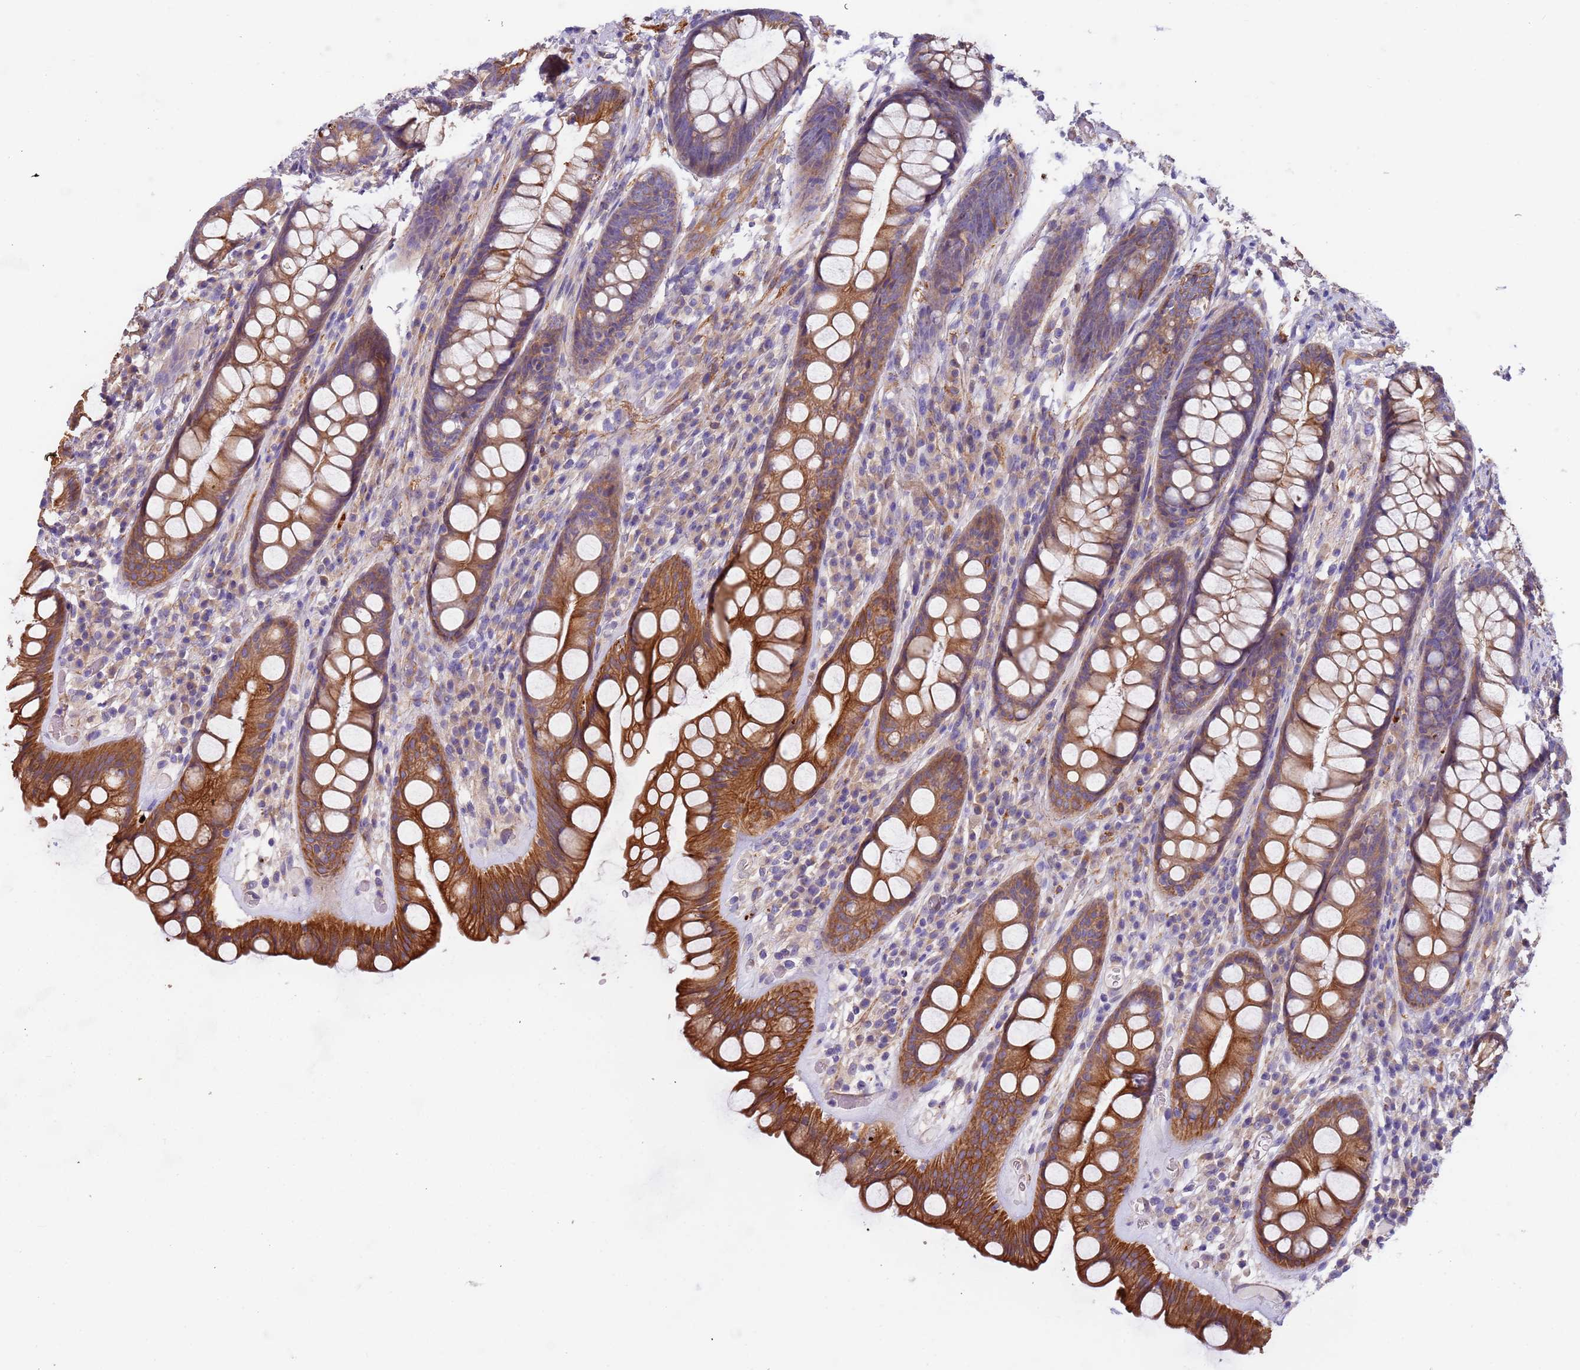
{"staining": {"intensity": "strong", "quantity": ">75%", "location": "cytoplasmic/membranous"}, "tissue": "rectum", "cell_type": "Glandular cells", "image_type": "normal", "snomed": [{"axis": "morphology", "description": "Normal tissue, NOS"}, {"axis": "topography", "description": "Rectum"}], "caption": "IHC staining of benign rectum, which shows high levels of strong cytoplasmic/membranous expression in about >75% of glandular cells indicating strong cytoplasmic/membranous protein positivity. The staining was performed using DAB (3,3'-diaminobenzidine) (brown) for protein detection and nuclei were counterstained in hematoxylin (blue).", "gene": "LAMB4", "patient": {"sex": "male", "age": 74}}